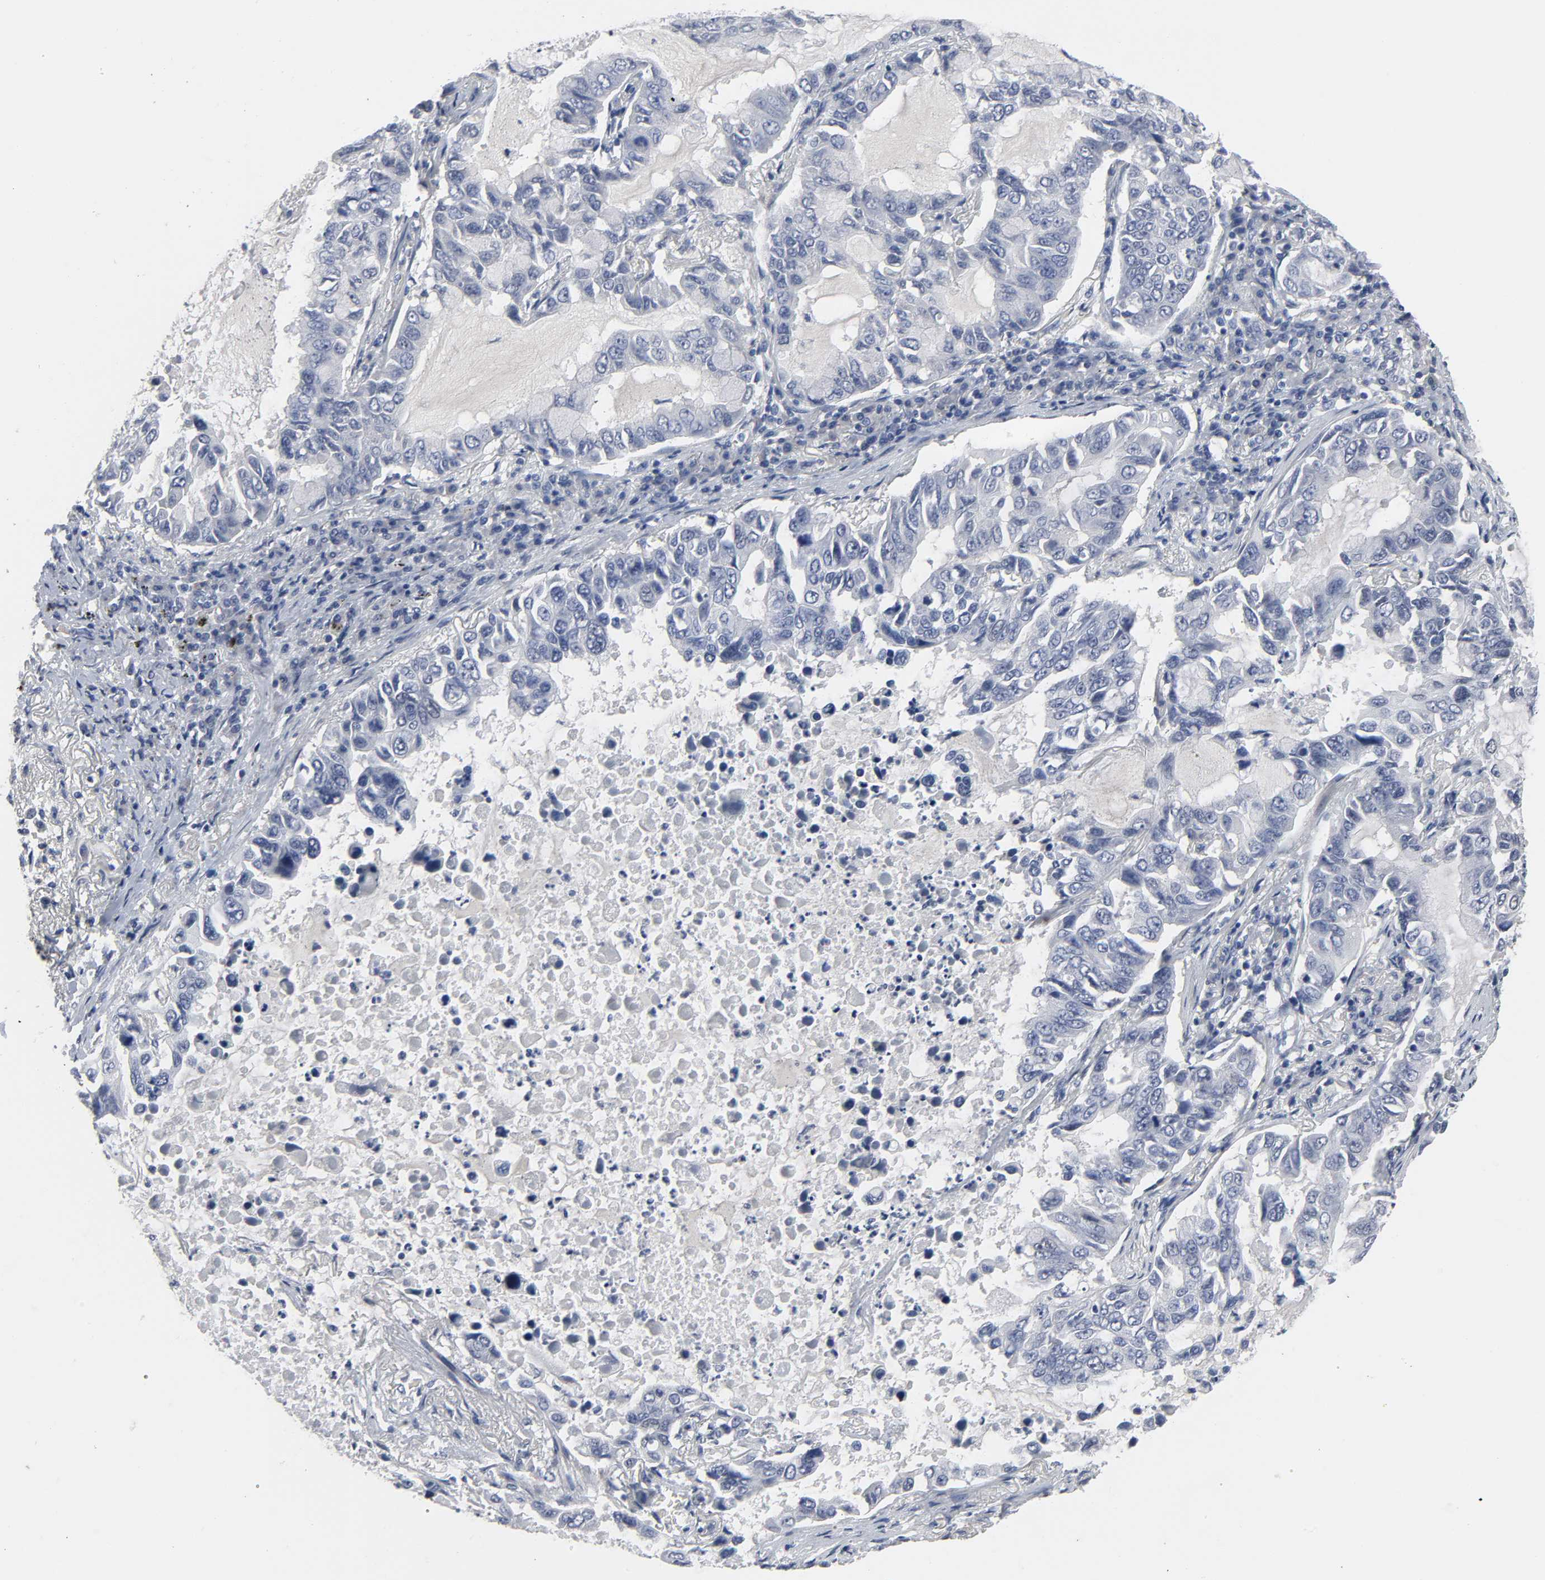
{"staining": {"intensity": "negative", "quantity": "none", "location": "none"}, "tissue": "lung cancer", "cell_type": "Tumor cells", "image_type": "cancer", "snomed": [{"axis": "morphology", "description": "Adenocarcinoma, NOS"}, {"axis": "topography", "description": "Lung"}], "caption": "Immunohistochemistry micrograph of human lung cancer (adenocarcinoma) stained for a protein (brown), which shows no expression in tumor cells.", "gene": "SALL2", "patient": {"sex": "male", "age": 64}}